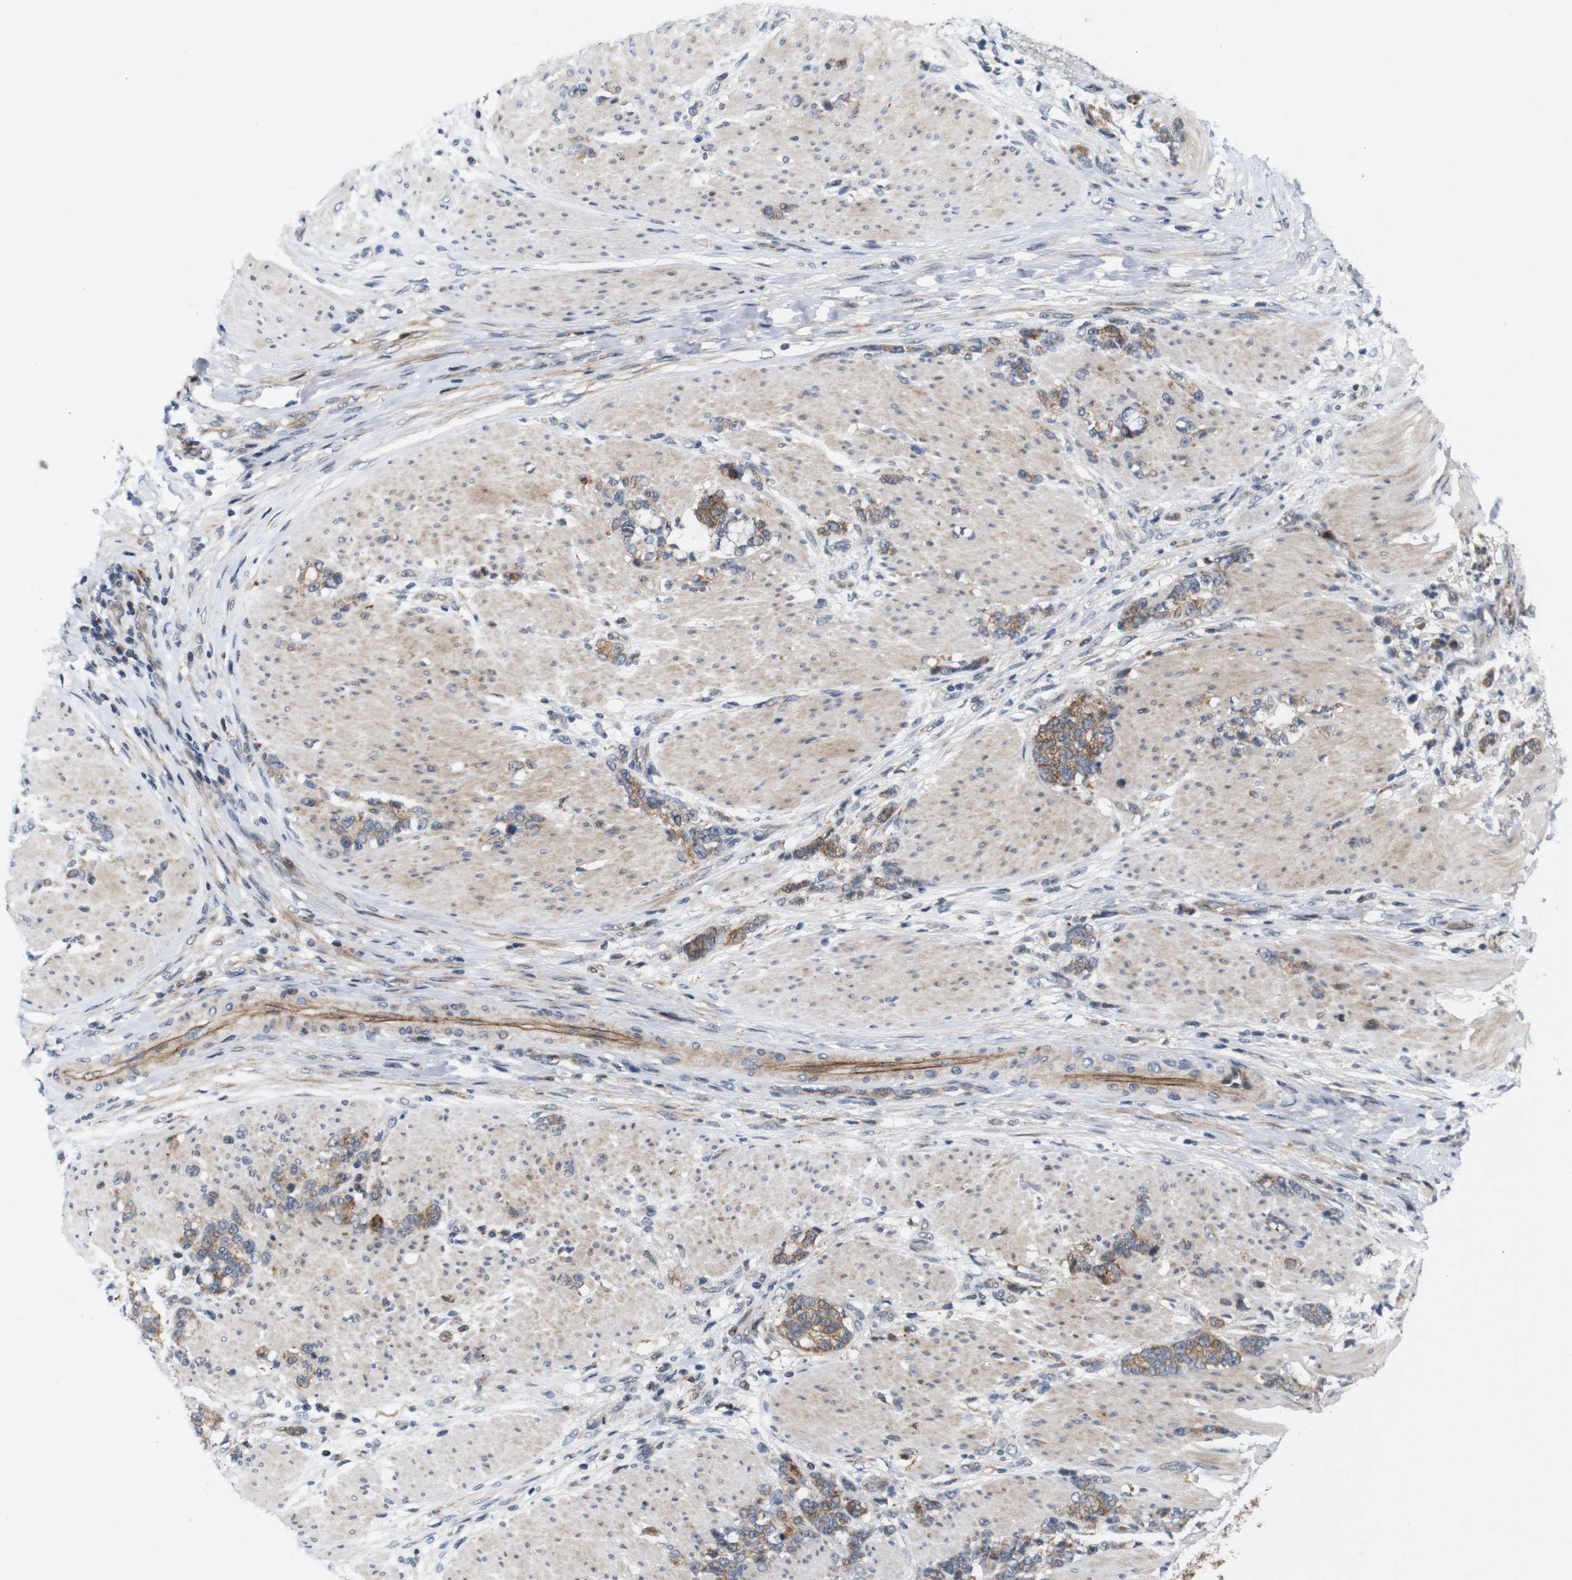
{"staining": {"intensity": "moderate", "quantity": ">75%", "location": "cytoplasmic/membranous"}, "tissue": "stomach cancer", "cell_type": "Tumor cells", "image_type": "cancer", "snomed": [{"axis": "morphology", "description": "Adenocarcinoma, NOS"}, {"axis": "topography", "description": "Stomach, lower"}], "caption": "DAB immunohistochemical staining of stomach adenocarcinoma shows moderate cytoplasmic/membranous protein positivity in about >75% of tumor cells. (Stains: DAB (3,3'-diaminobenzidine) in brown, nuclei in blue, Microscopy: brightfield microscopy at high magnification).", "gene": "ATP7B", "patient": {"sex": "male", "age": 88}}